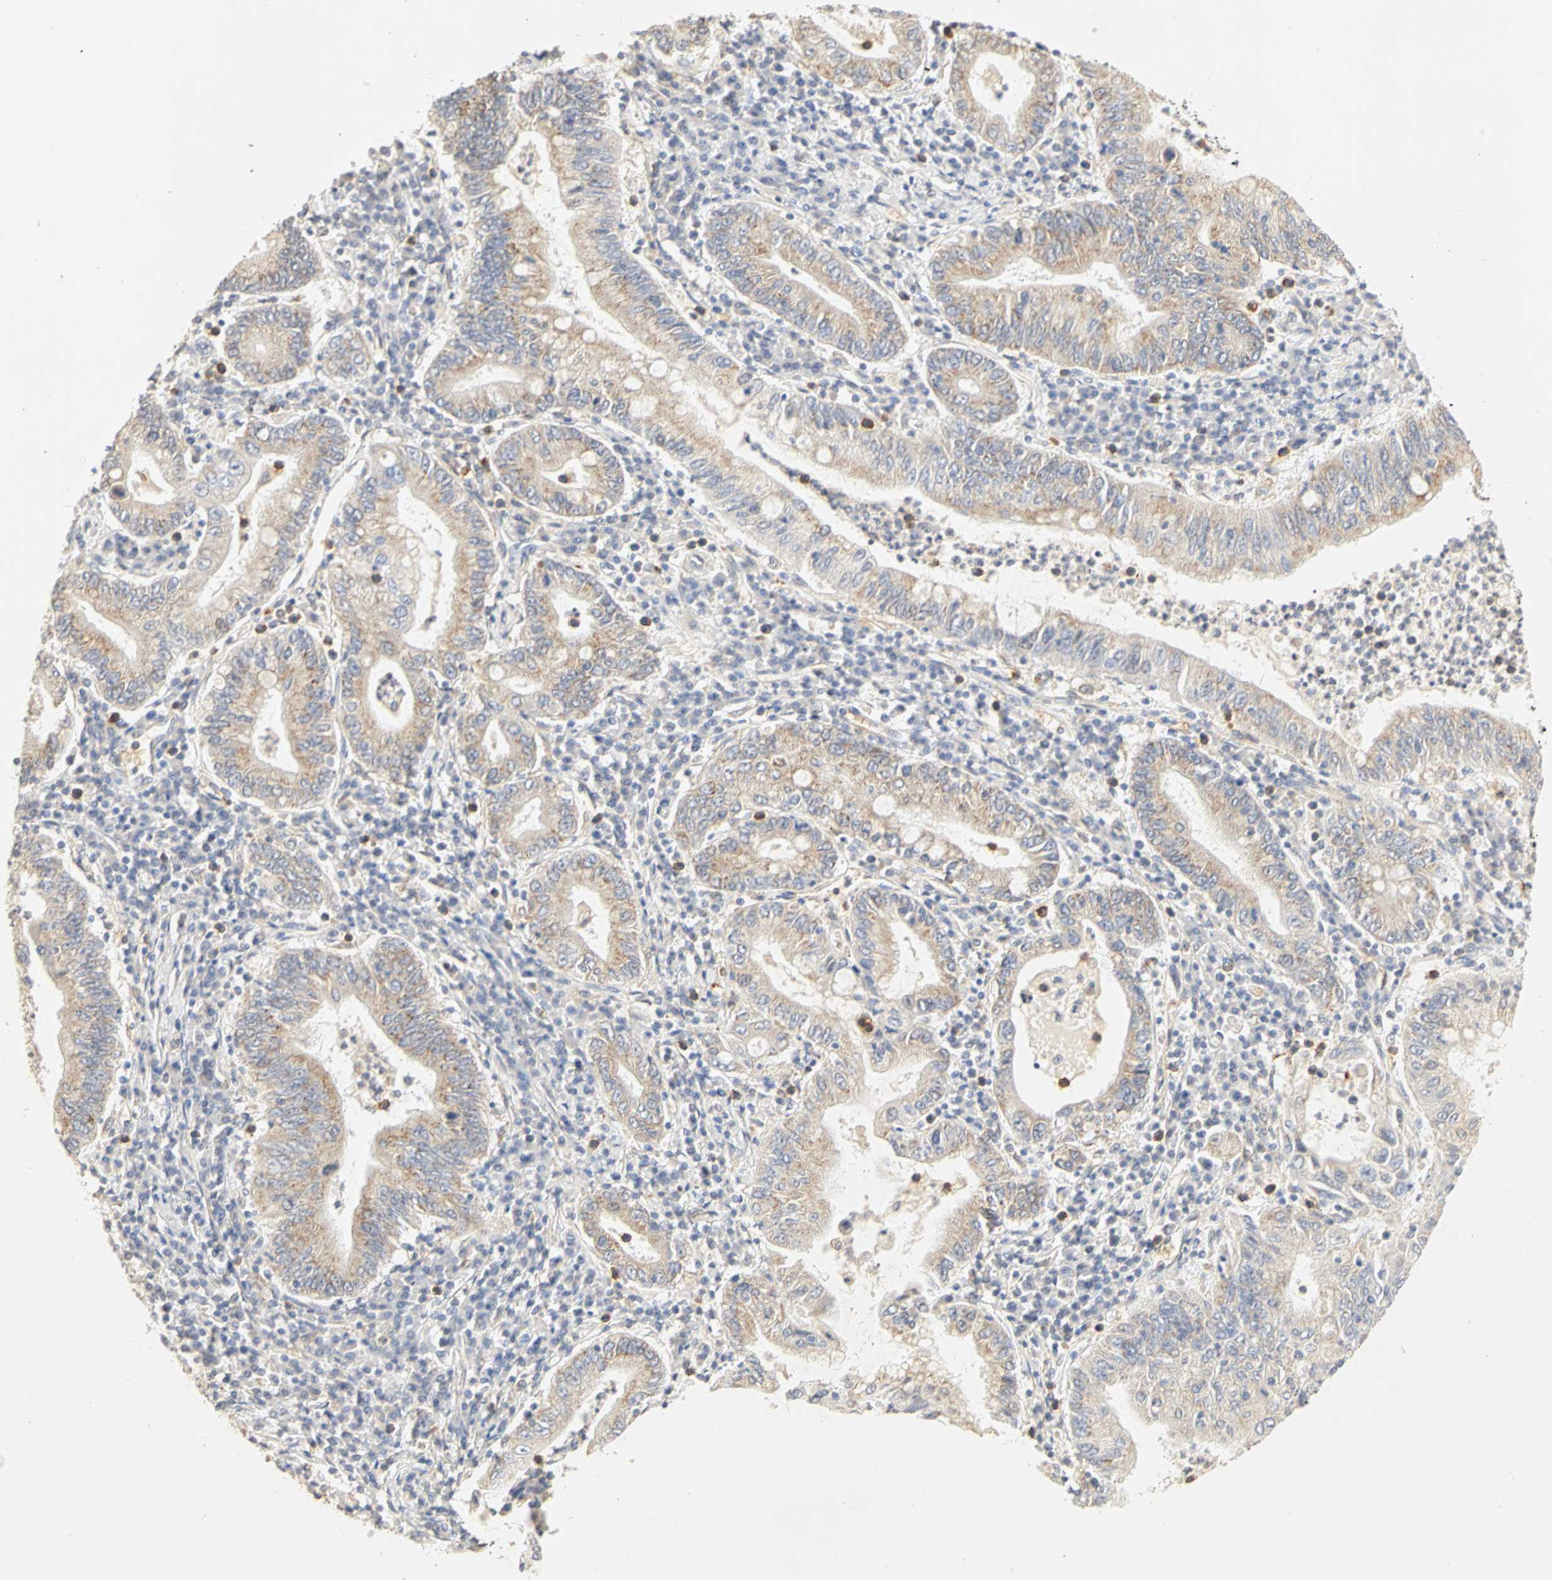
{"staining": {"intensity": "moderate", "quantity": ">75%", "location": "cytoplasmic/membranous"}, "tissue": "stomach cancer", "cell_type": "Tumor cells", "image_type": "cancer", "snomed": [{"axis": "morphology", "description": "Normal tissue, NOS"}, {"axis": "morphology", "description": "Adenocarcinoma, NOS"}, {"axis": "topography", "description": "Esophagus"}, {"axis": "topography", "description": "Stomach, upper"}, {"axis": "topography", "description": "Peripheral nerve tissue"}], "caption": "Stomach cancer stained for a protein reveals moderate cytoplasmic/membranous positivity in tumor cells.", "gene": "GNRH2", "patient": {"sex": "male", "age": 62}}